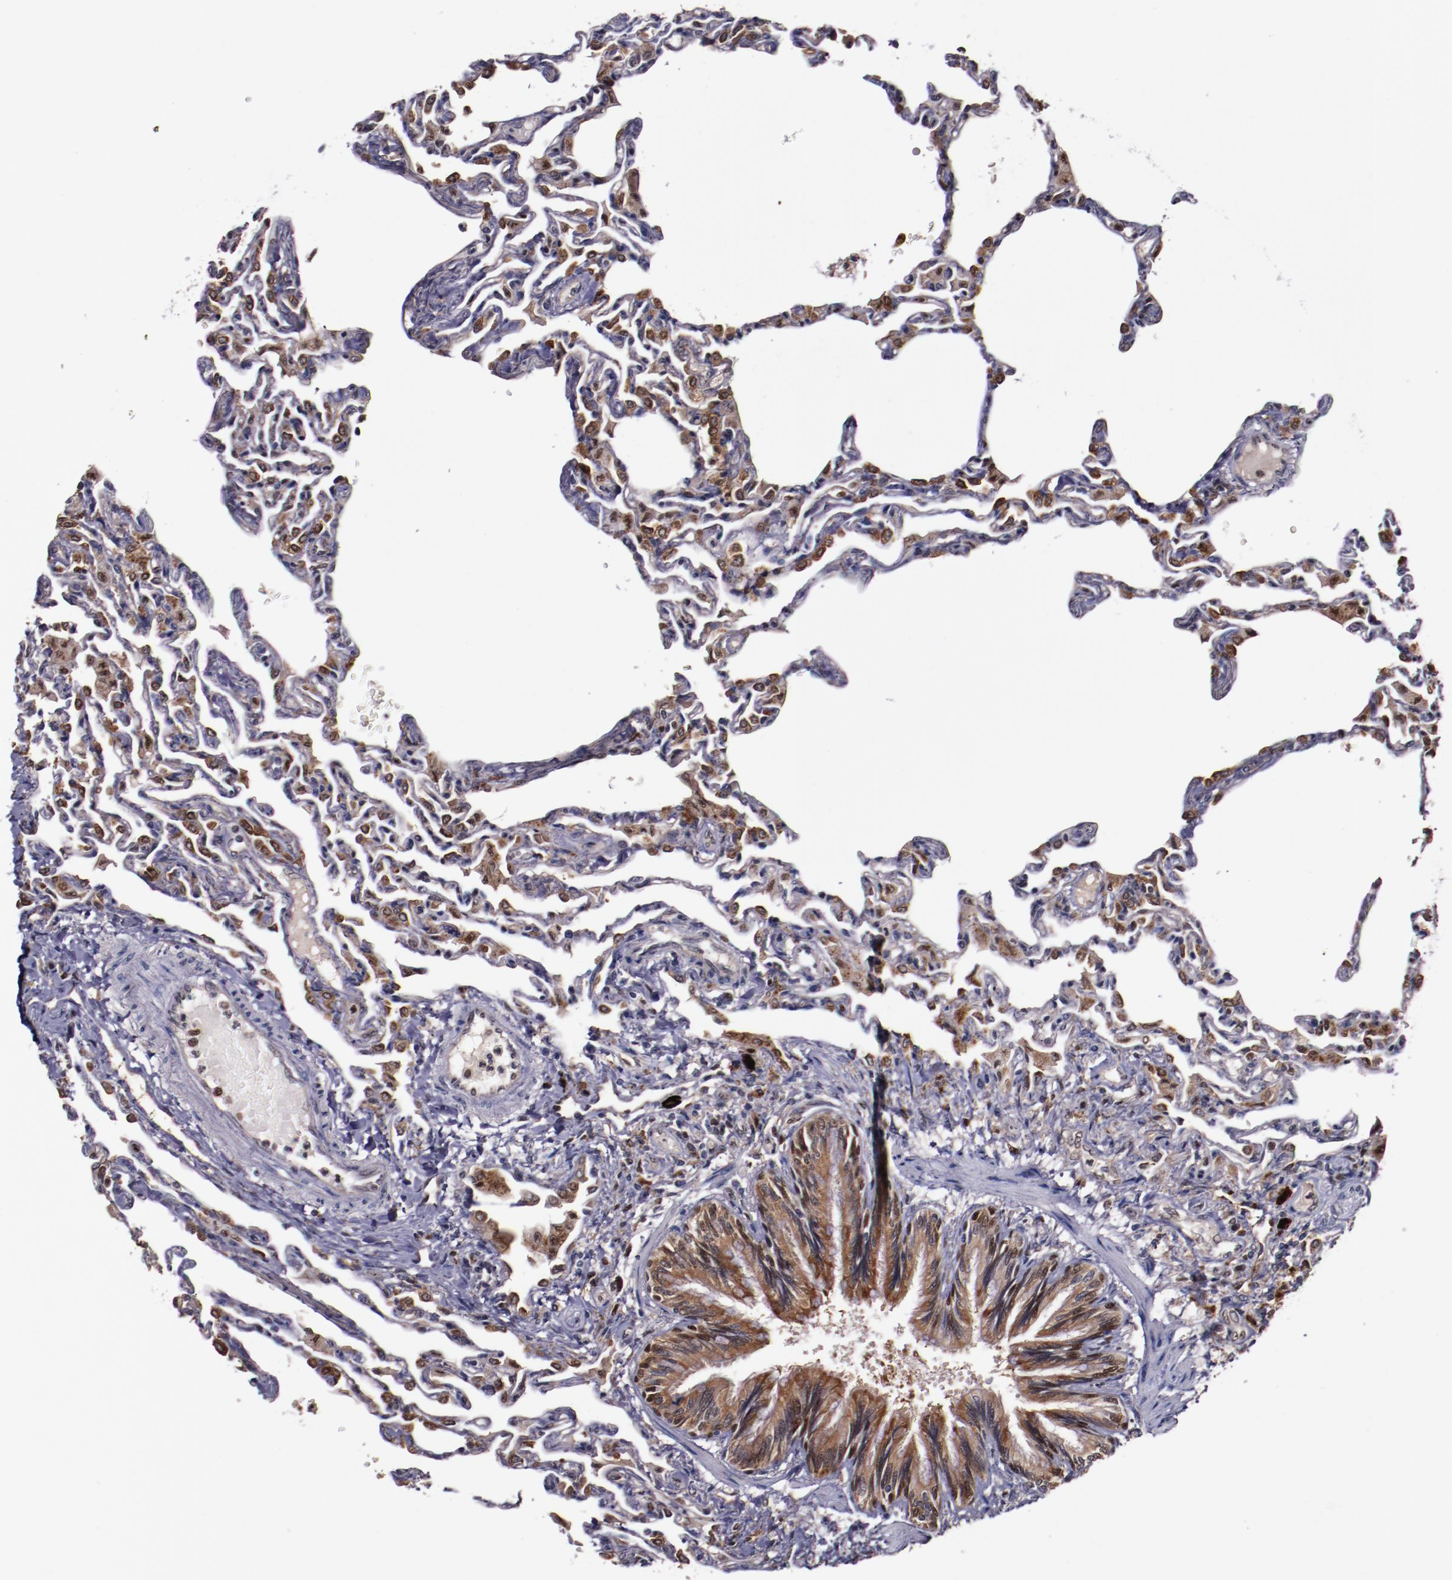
{"staining": {"intensity": "moderate", "quantity": ">75%", "location": "nuclear"}, "tissue": "lung", "cell_type": "Alveolar cells", "image_type": "normal", "snomed": [{"axis": "morphology", "description": "Normal tissue, NOS"}, {"axis": "topography", "description": "Lung"}], "caption": "A micrograph of lung stained for a protein shows moderate nuclear brown staining in alveolar cells.", "gene": "CHEK2", "patient": {"sex": "female", "age": 49}}